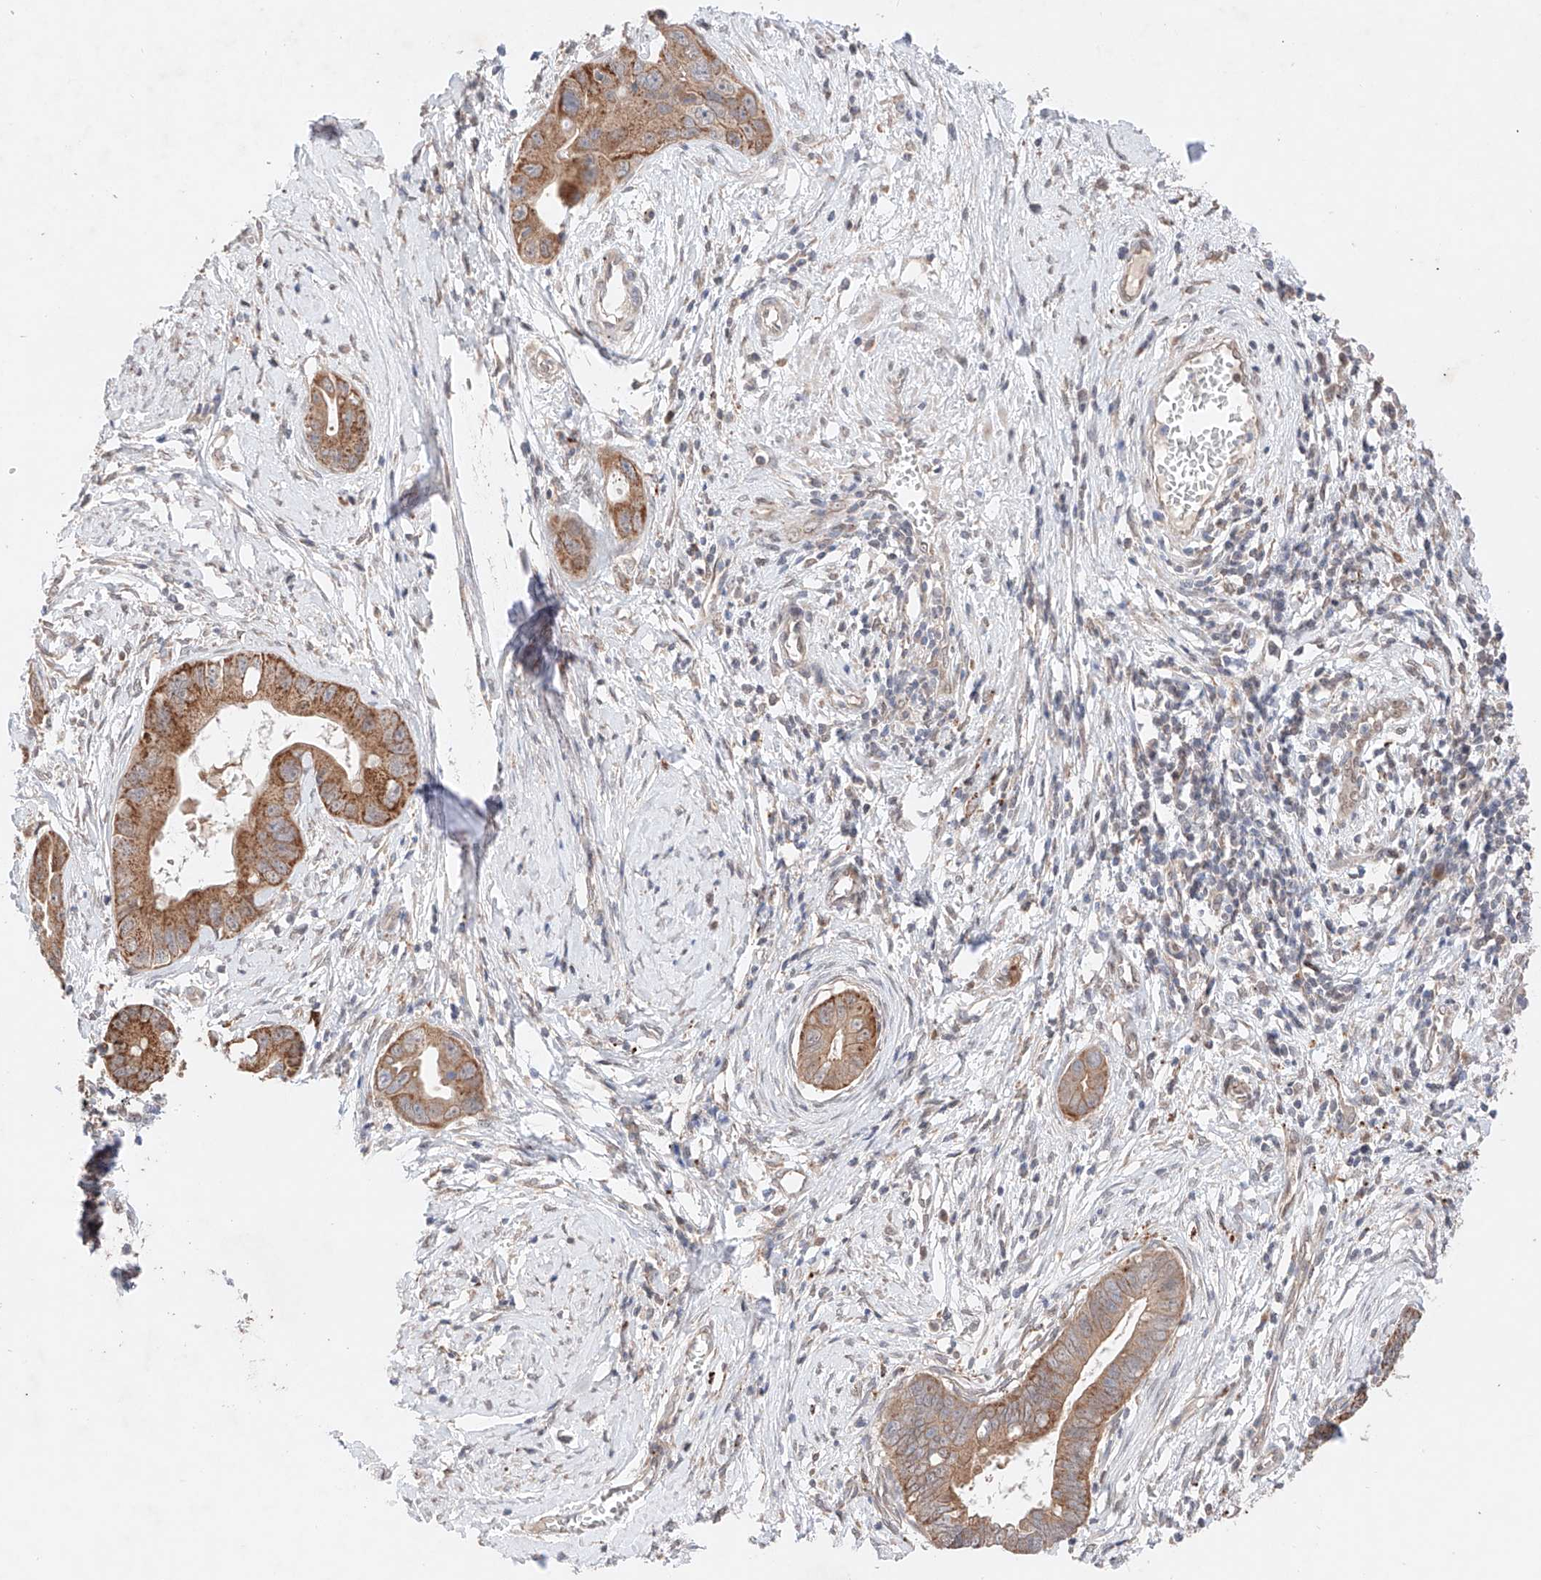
{"staining": {"intensity": "moderate", "quantity": ">75%", "location": "cytoplasmic/membranous"}, "tissue": "cervical cancer", "cell_type": "Tumor cells", "image_type": "cancer", "snomed": [{"axis": "morphology", "description": "Adenocarcinoma, NOS"}, {"axis": "topography", "description": "Cervix"}], "caption": "The immunohistochemical stain highlights moderate cytoplasmic/membranous expression in tumor cells of cervical adenocarcinoma tissue.", "gene": "GCNT1", "patient": {"sex": "female", "age": 44}}